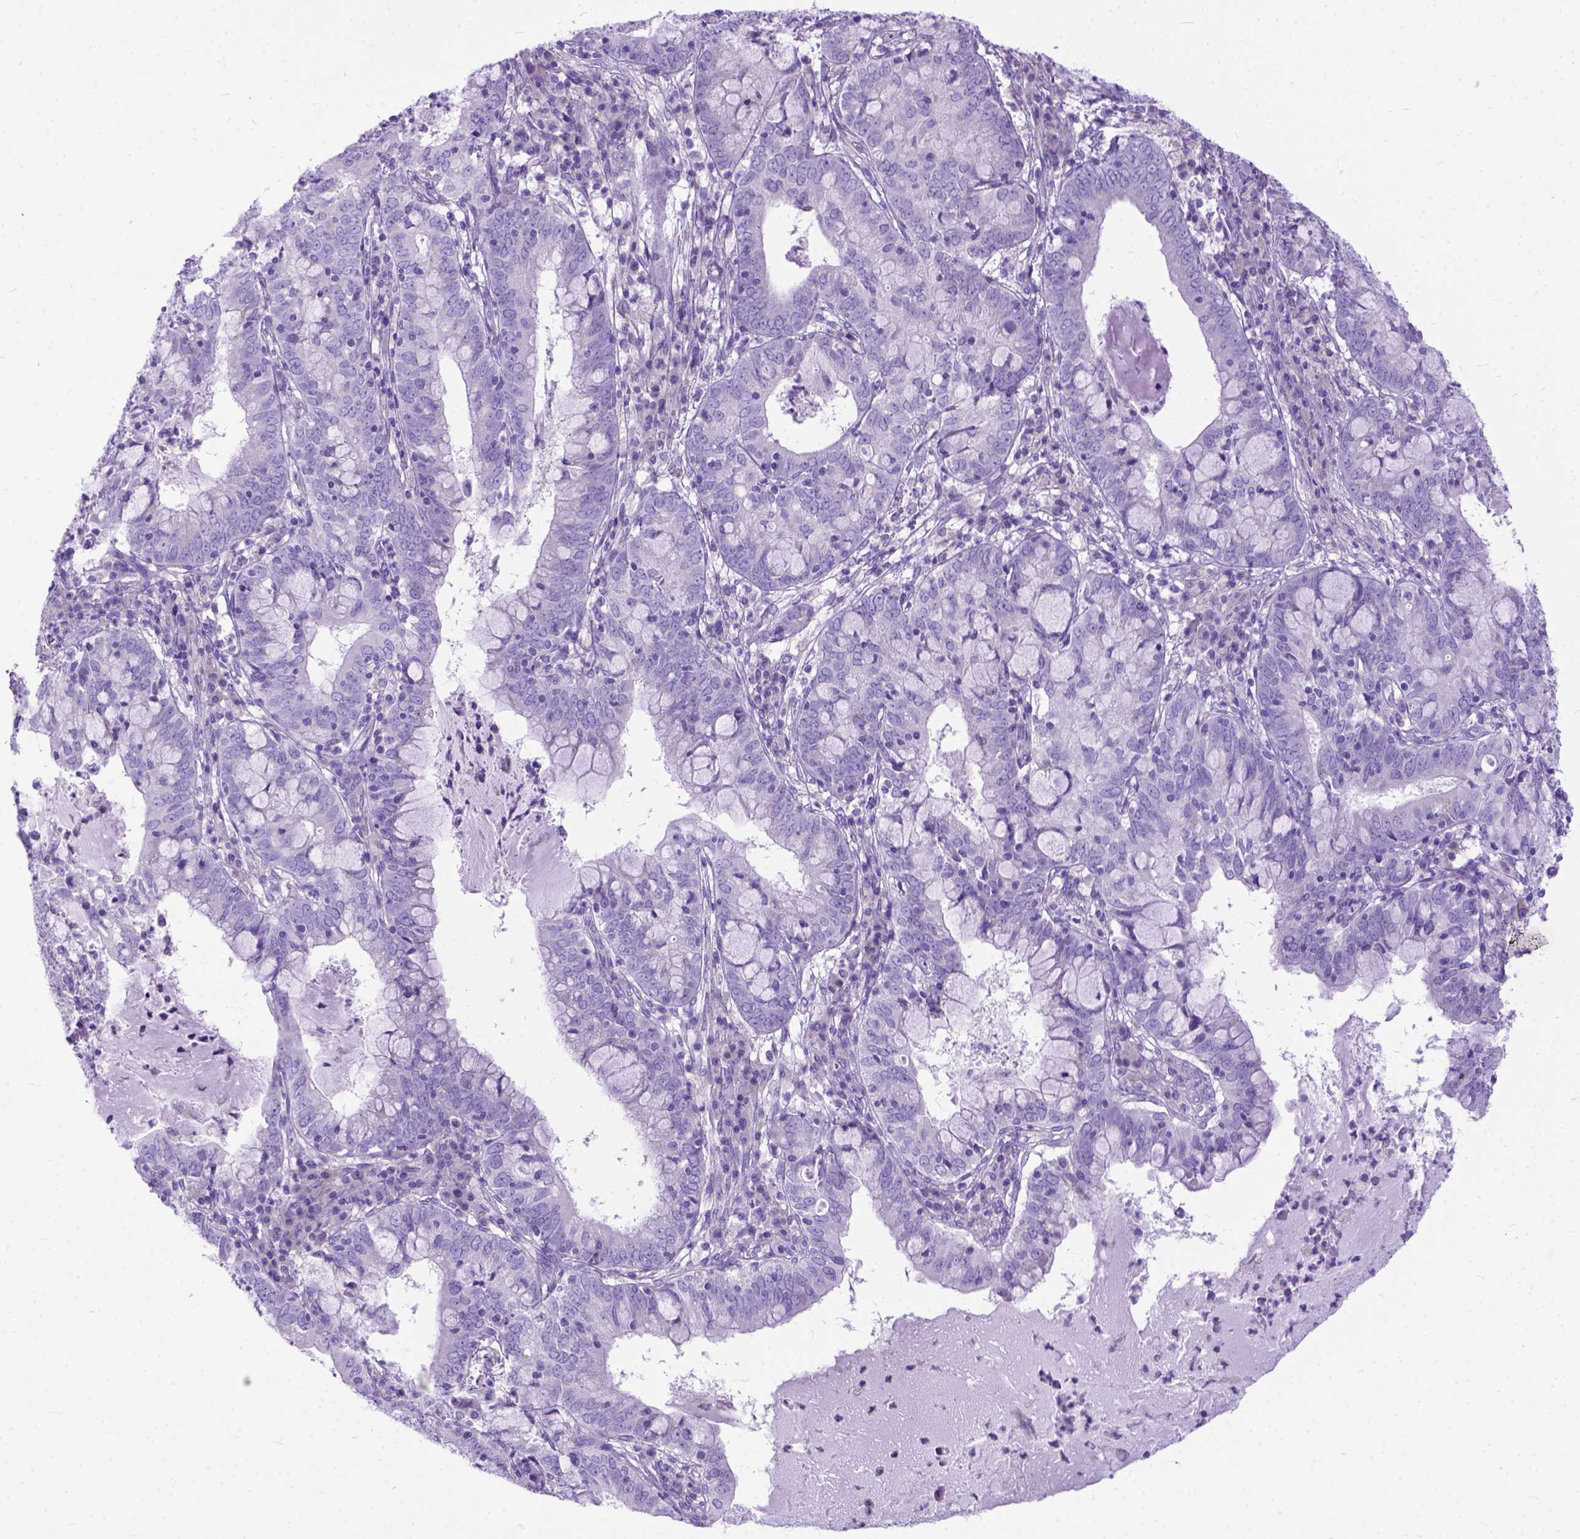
{"staining": {"intensity": "negative", "quantity": "none", "location": "none"}, "tissue": "cervical cancer", "cell_type": "Tumor cells", "image_type": "cancer", "snomed": [{"axis": "morphology", "description": "Adenocarcinoma, NOS"}, {"axis": "topography", "description": "Cervix"}], "caption": "High power microscopy image of an immunohistochemistry (IHC) micrograph of adenocarcinoma (cervical), revealing no significant staining in tumor cells.", "gene": "ODAD3", "patient": {"sex": "female", "age": 40}}